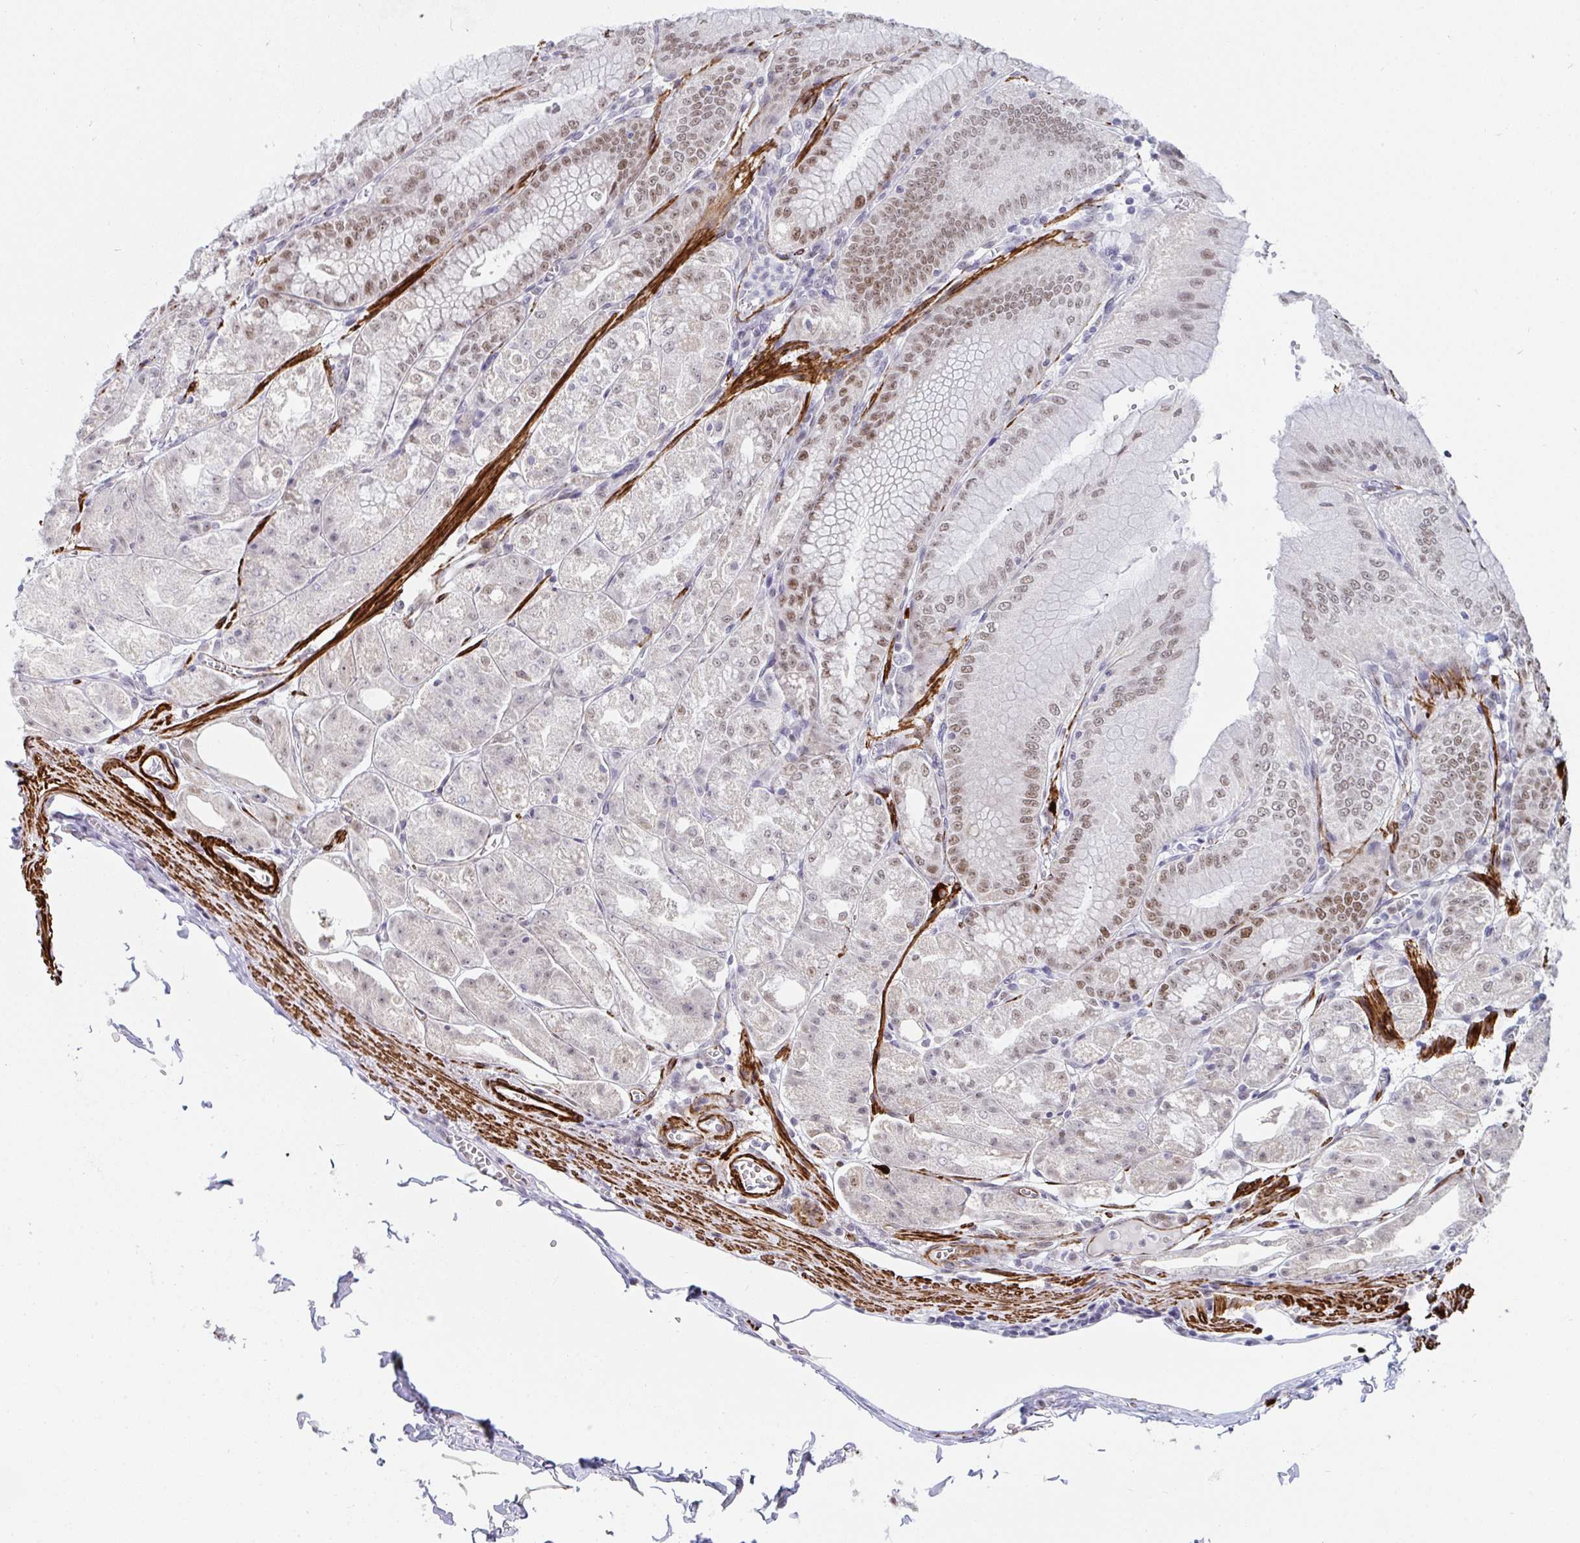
{"staining": {"intensity": "weak", "quantity": "25%-75%", "location": "nuclear"}, "tissue": "stomach", "cell_type": "Glandular cells", "image_type": "normal", "snomed": [{"axis": "morphology", "description": "Normal tissue, NOS"}, {"axis": "topography", "description": "Stomach, lower"}], "caption": "Immunohistochemistry (IHC) photomicrograph of benign stomach: stomach stained using IHC displays low levels of weak protein expression localized specifically in the nuclear of glandular cells, appearing as a nuclear brown color.", "gene": "GINS2", "patient": {"sex": "male", "age": 71}}